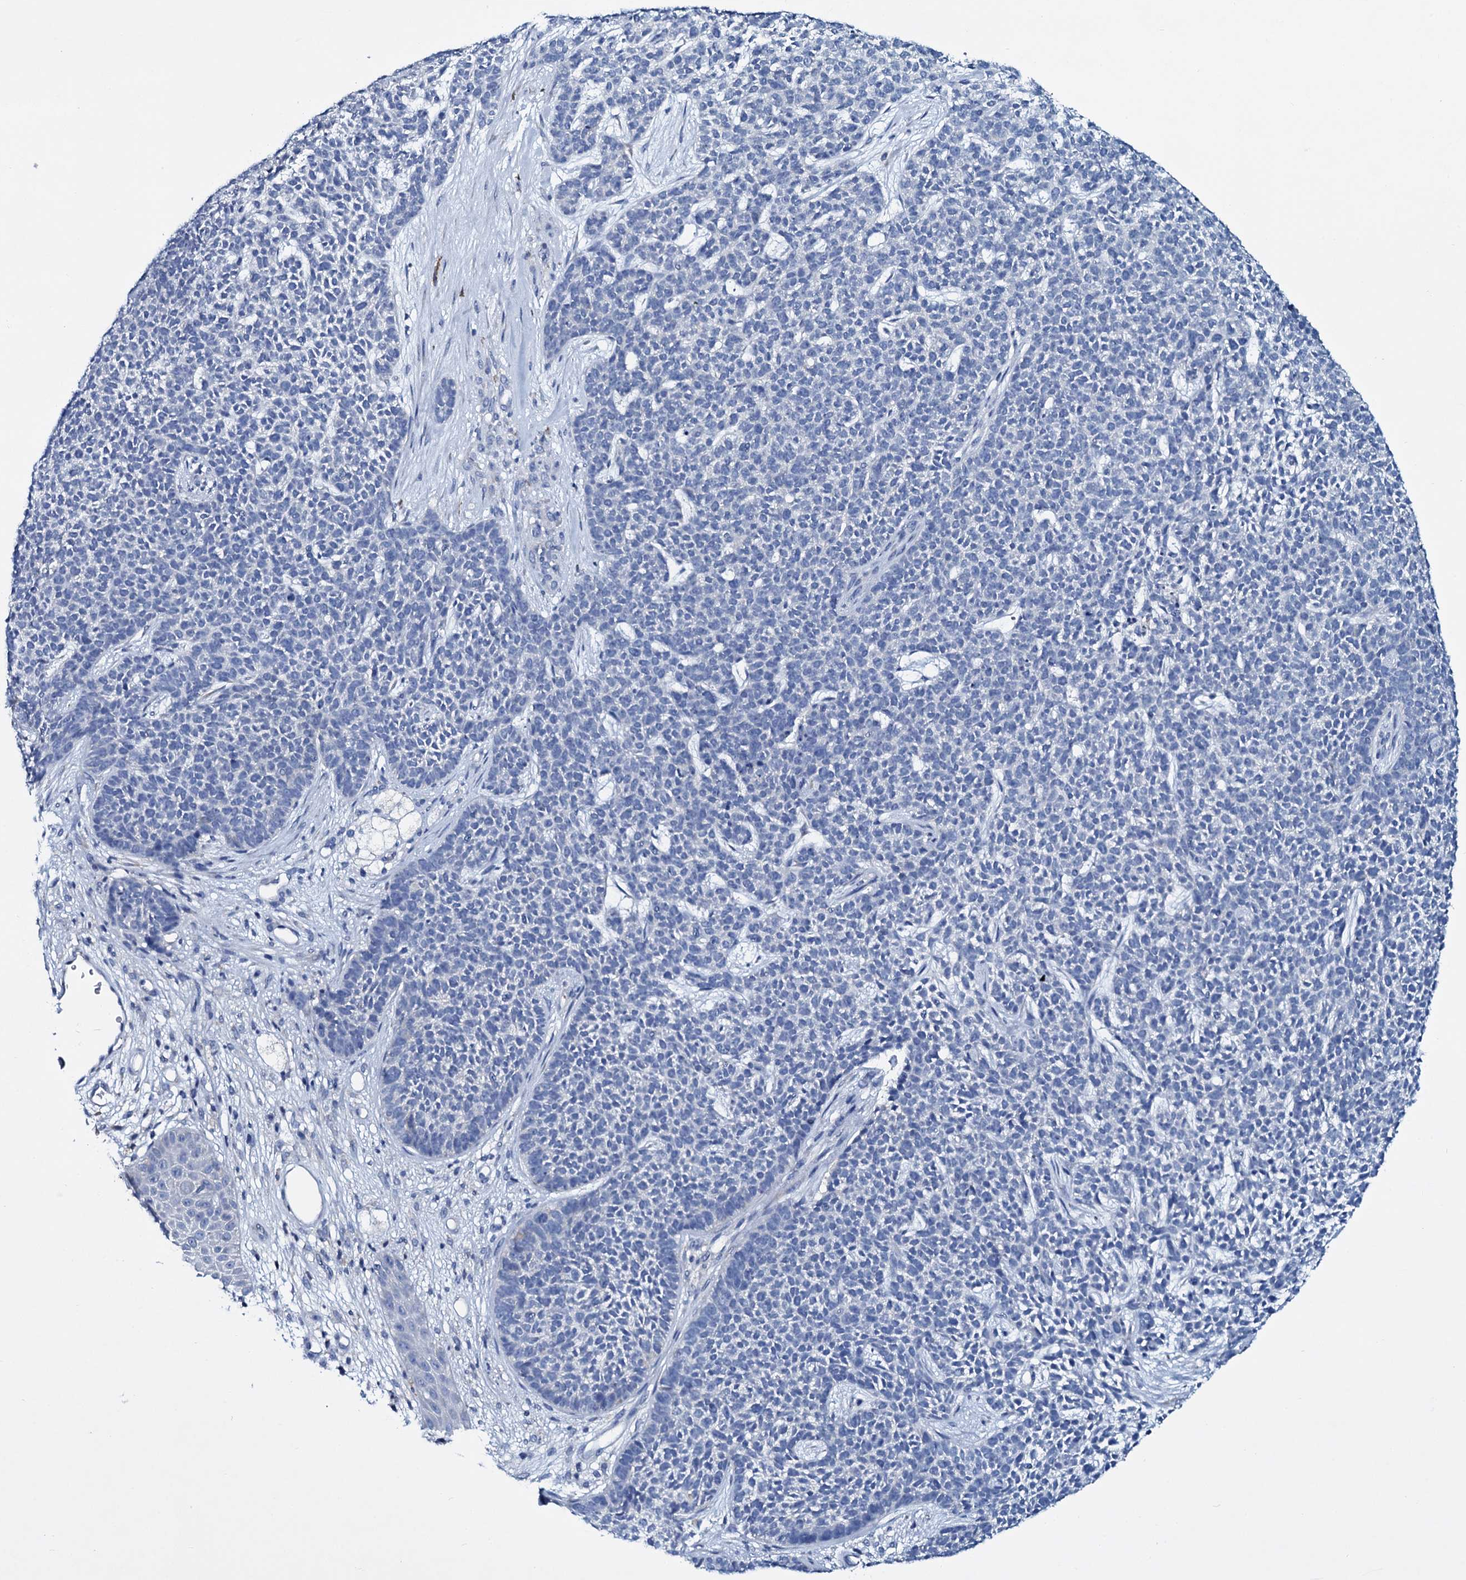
{"staining": {"intensity": "negative", "quantity": "none", "location": "none"}, "tissue": "skin cancer", "cell_type": "Tumor cells", "image_type": "cancer", "snomed": [{"axis": "morphology", "description": "Basal cell carcinoma"}, {"axis": "topography", "description": "Skin"}], "caption": "A high-resolution photomicrograph shows immunohistochemistry staining of skin cancer, which demonstrates no significant expression in tumor cells.", "gene": "TPGS2", "patient": {"sex": "female", "age": 84}}